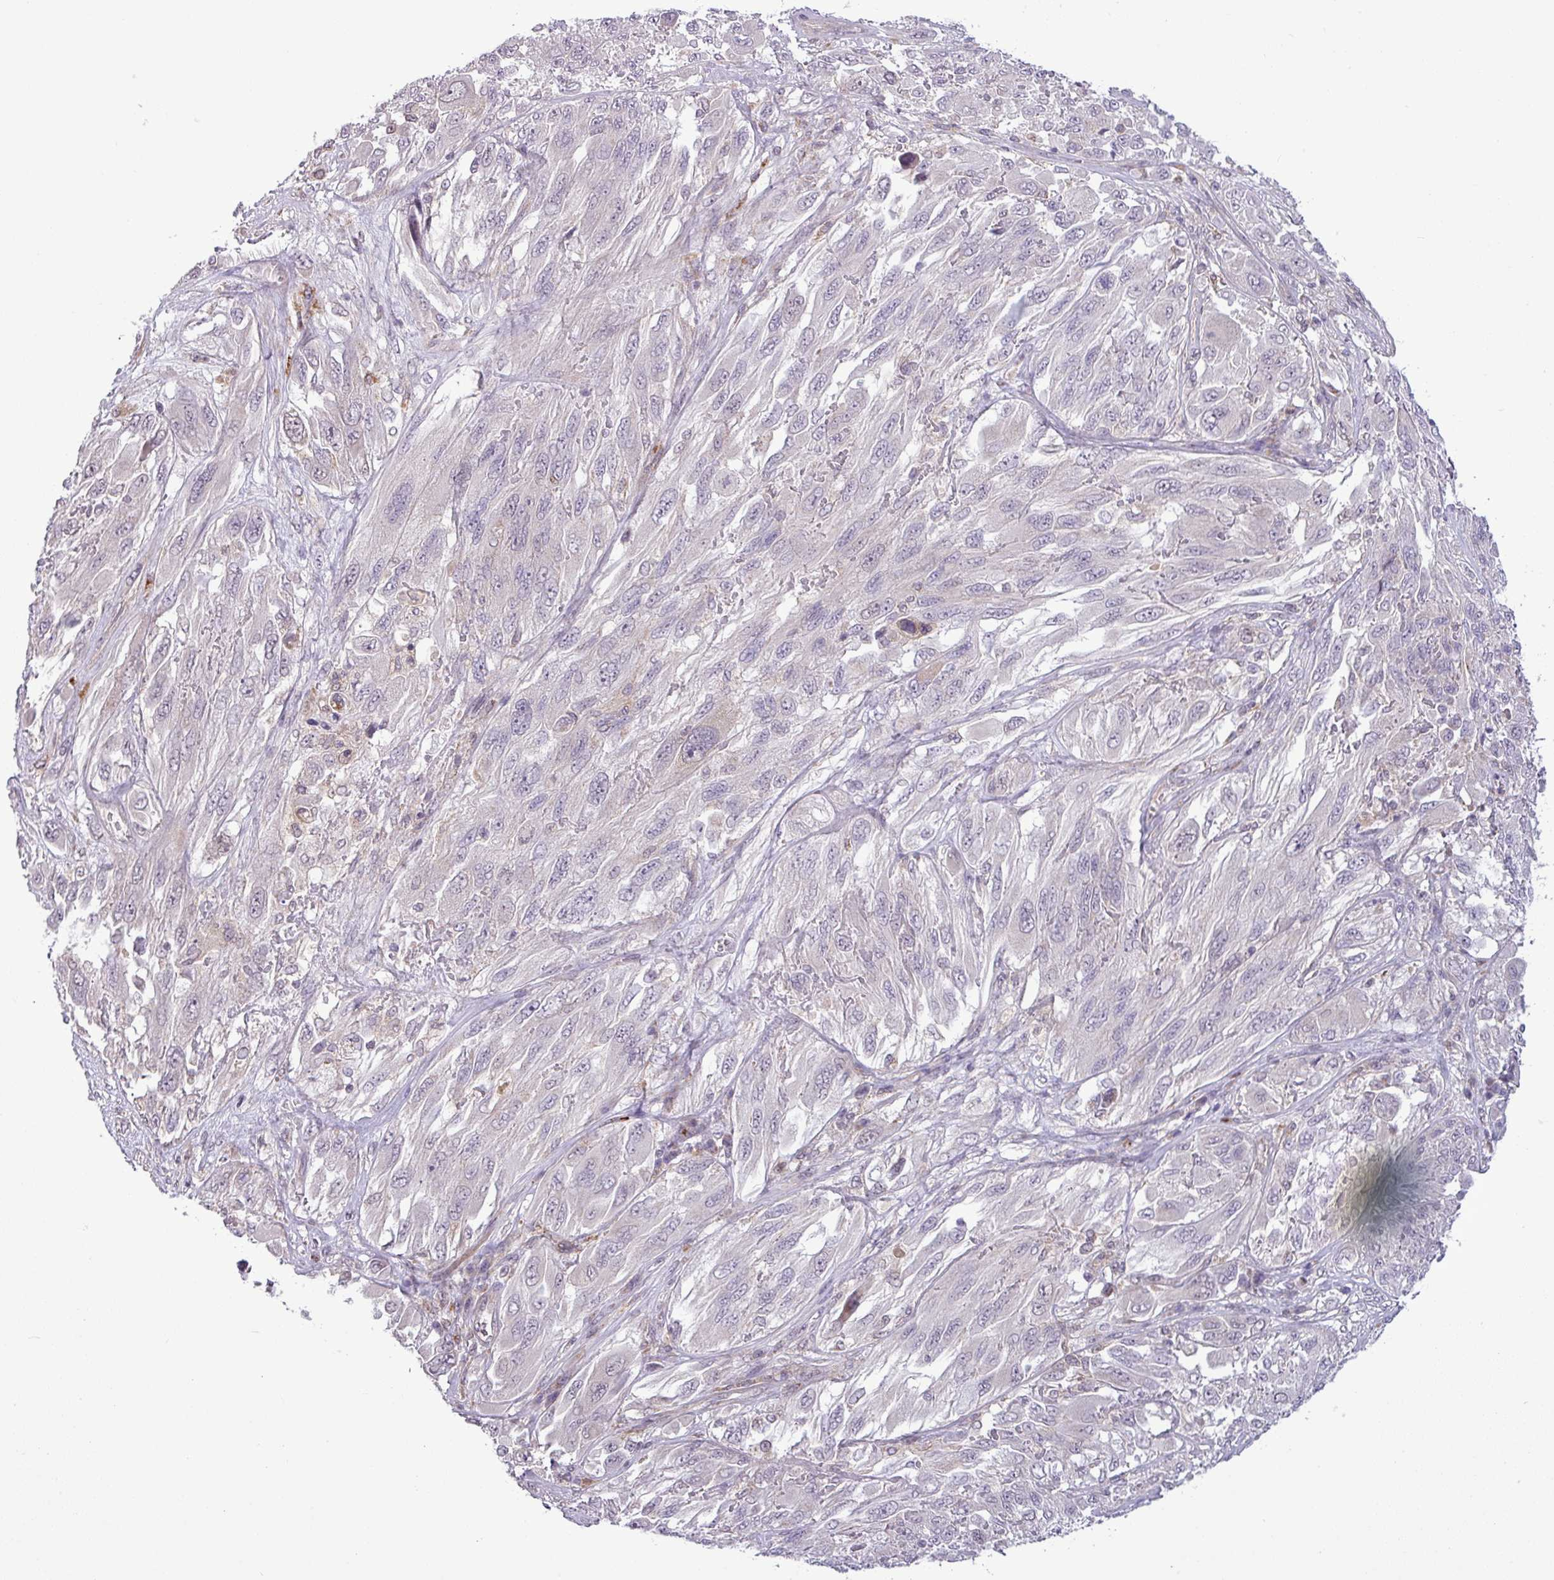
{"staining": {"intensity": "negative", "quantity": "none", "location": "none"}, "tissue": "melanoma", "cell_type": "Tumor cells", "image_type": "cancer", "snomed": [{"axis": "morphology", "description": "Malignant melanoma, NOS"}, {"axis": "topography", "description": "Skin"}], "caption": "Immunohistochemistry of melanoma displays no positivity in tumor cells.", "gene": "ZNF217", "patient": {"sex": "female", "age": 91}}